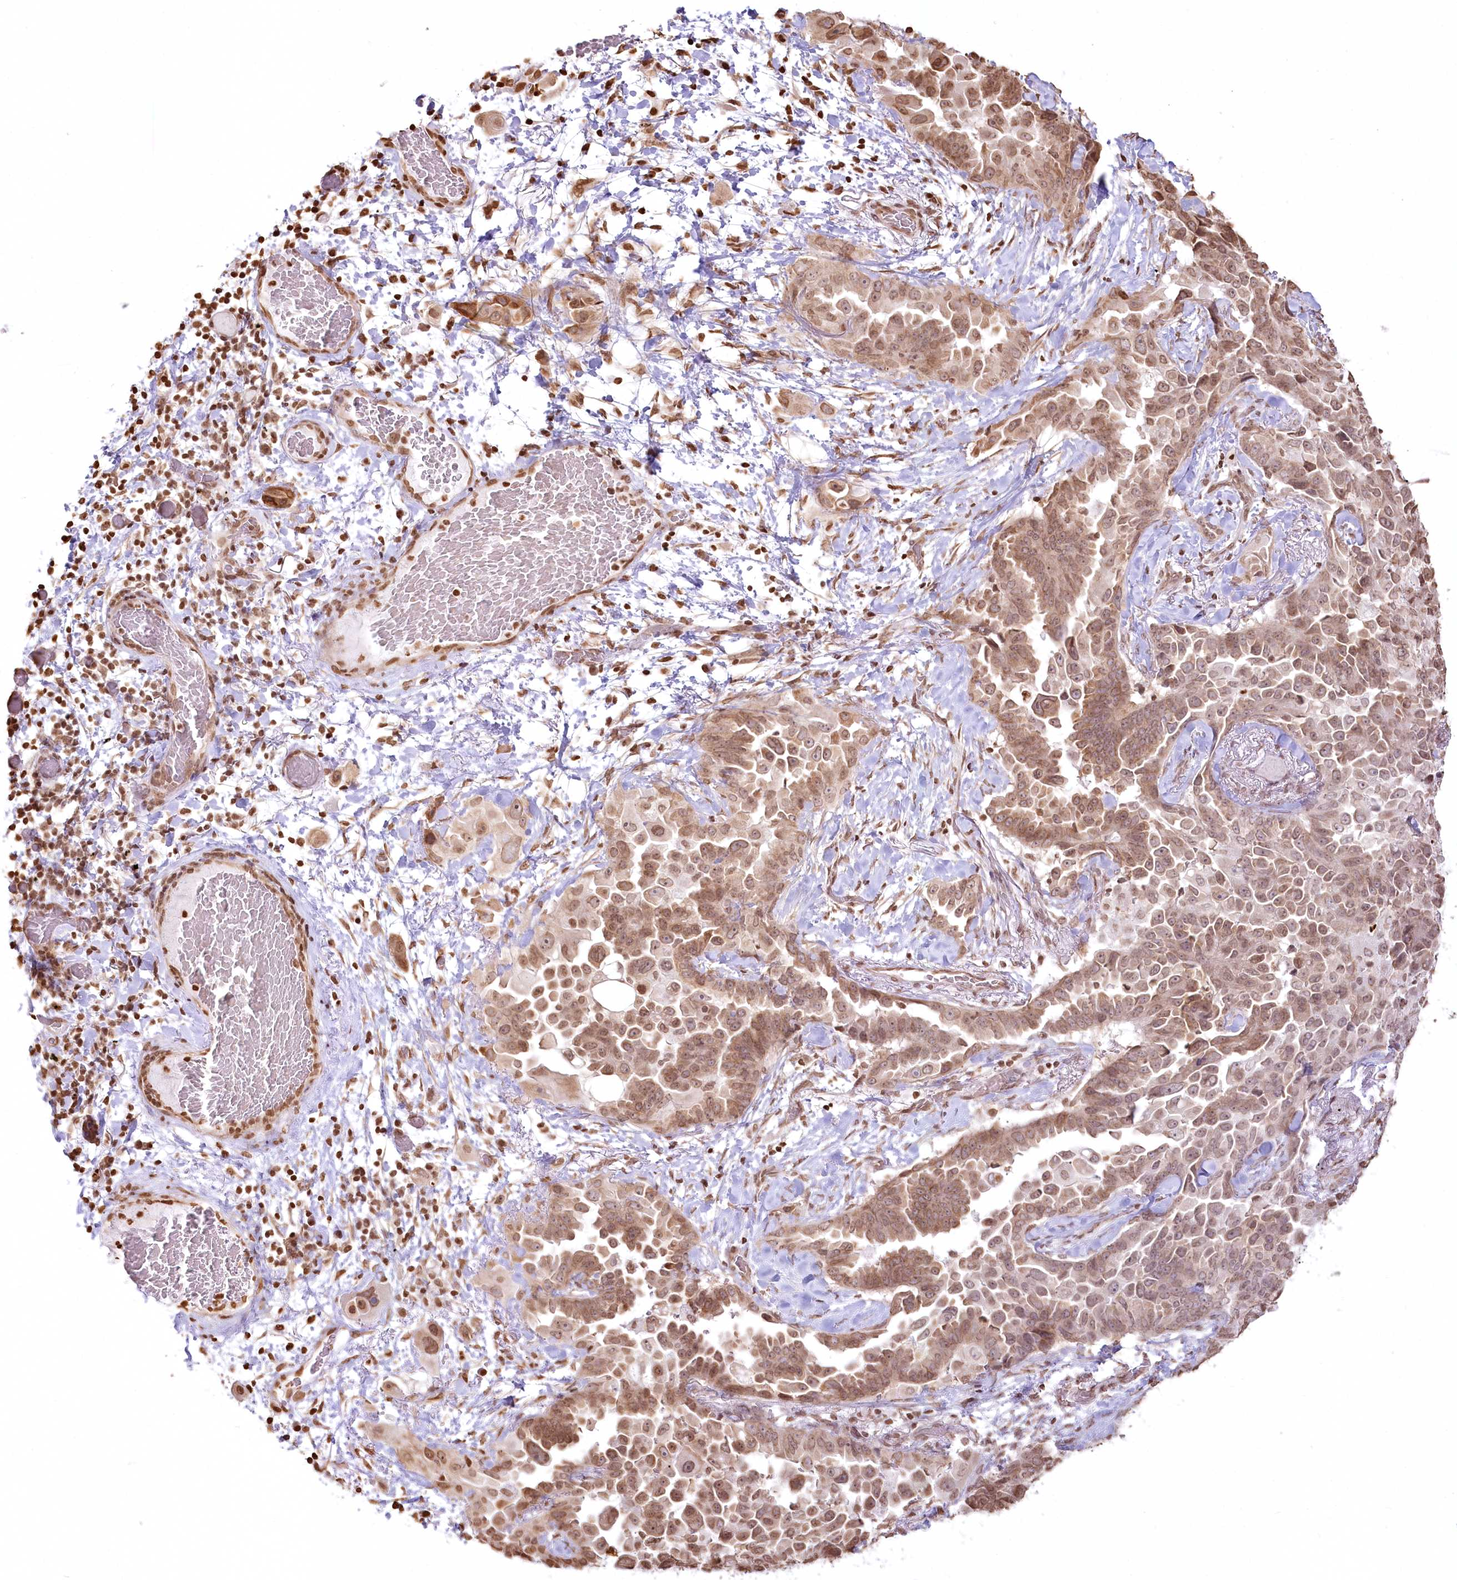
{"staining": {"intensity": "moderate", "quantity": ">75%", "location": "nuclear"}, "tissue": "lung cancer", "cell_type": "Tumor cells", "image_type": "cancer", "snomed": [{"axis": "morphology", "description": "Adenocarcinoma, NOS"}, {"axis": "topography", "description": "Lung"}], "caption": "A medium amount of moderate nuclear staining is identified in approximately >75% of tumor cells in lung cancer tissue.", "gene": "FAM13A", "patient": {"sex": "female", "age": 67}}